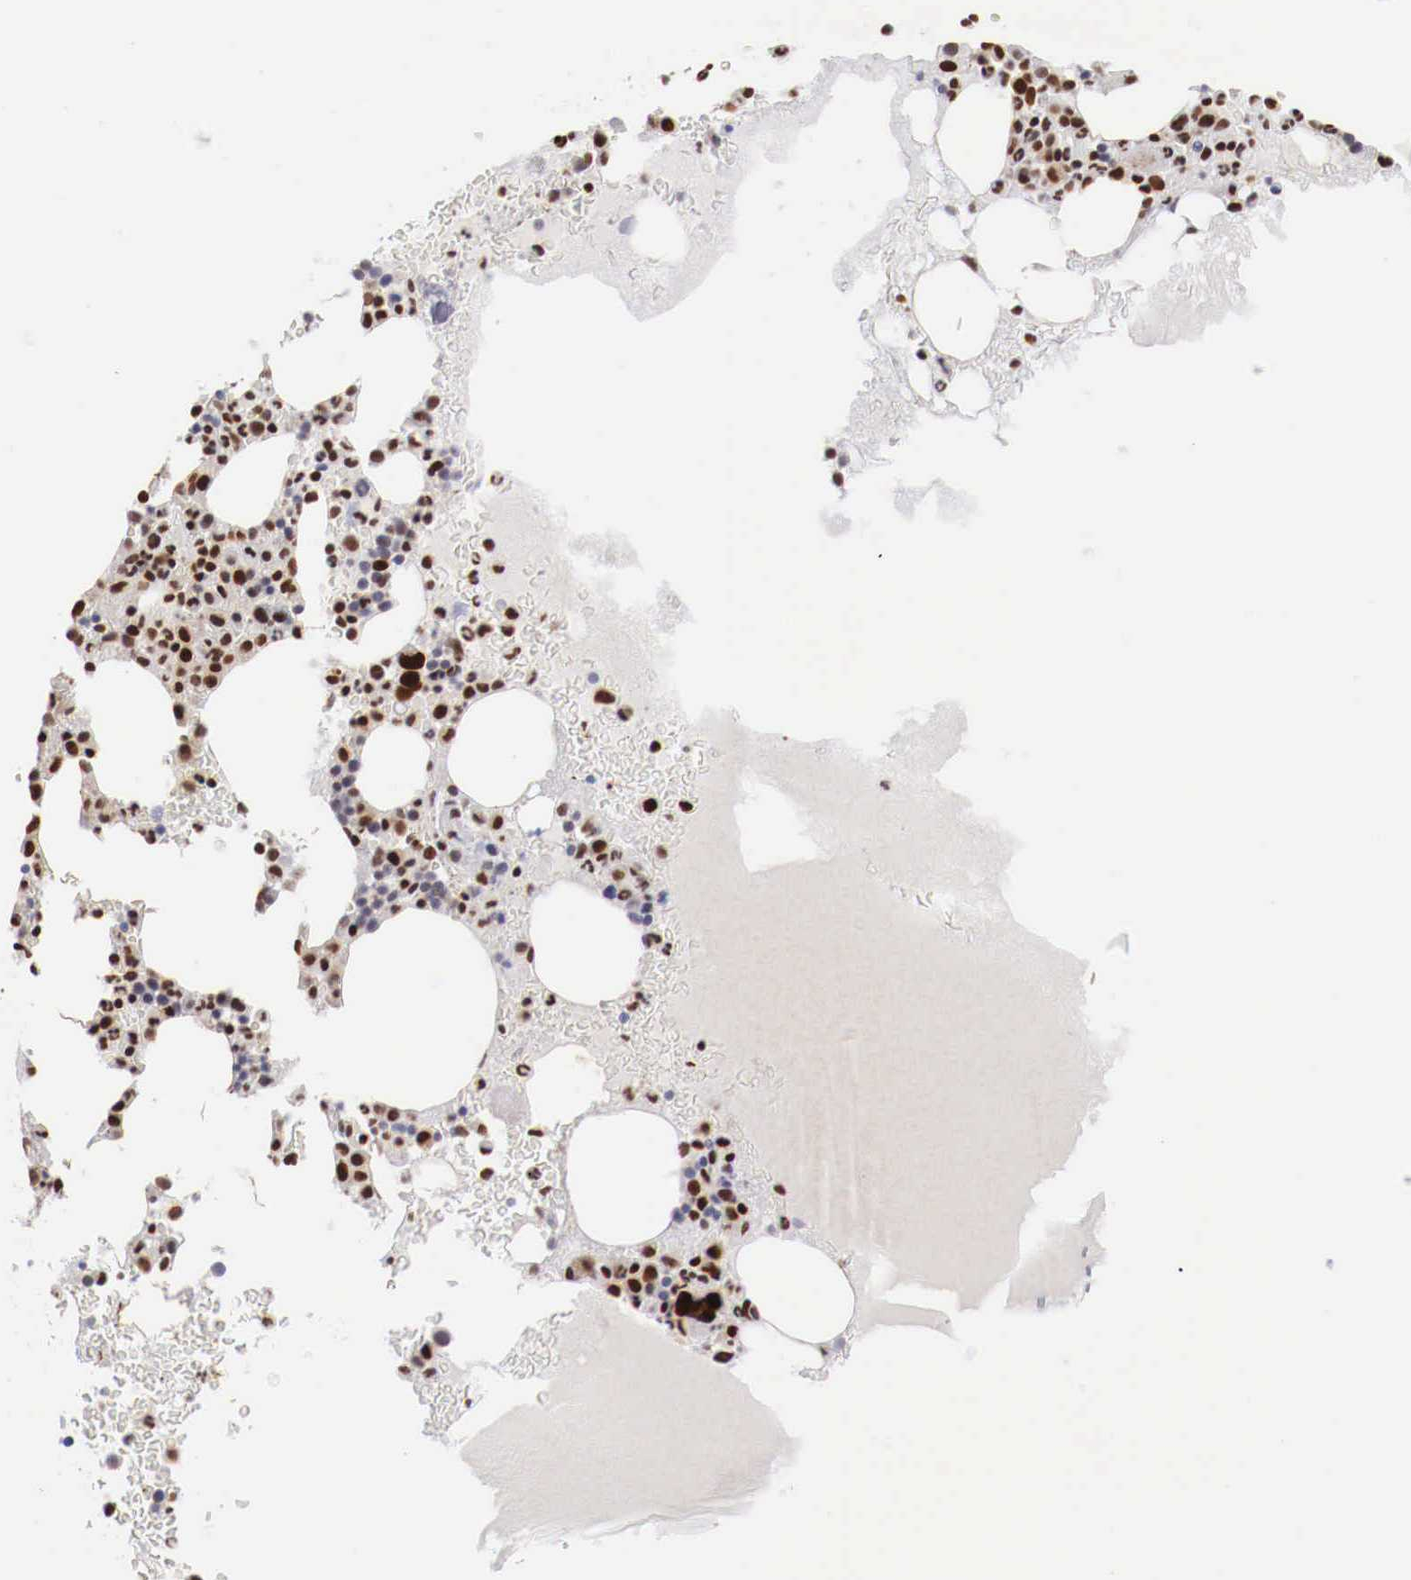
{"staining": {"intensity": "moderate", "quantity": ">75%", "location": "nuclear"}, "tissue": "bone marrow", "cell_type": "Hematopoietic cells", "image_type": "normal", "snomed": [{"axis": "morphology", "description": "Normal tissue, NOS"}, {"axis": "topography", "description": "Bone marrow"}], "caption": "Immunohistochemistry (DAB) staining of benign bone marrow shows moderate nuclear protein expression in about >75% of hematopoietic cells. The staining was performed using DAB (3,3'-diaminobenzidine), with brown indicating positive protein expression. Nuclei are stained blue with hematoxylin.", "gene": "MAX", "patient": {"sex": "female", "age": 88}}